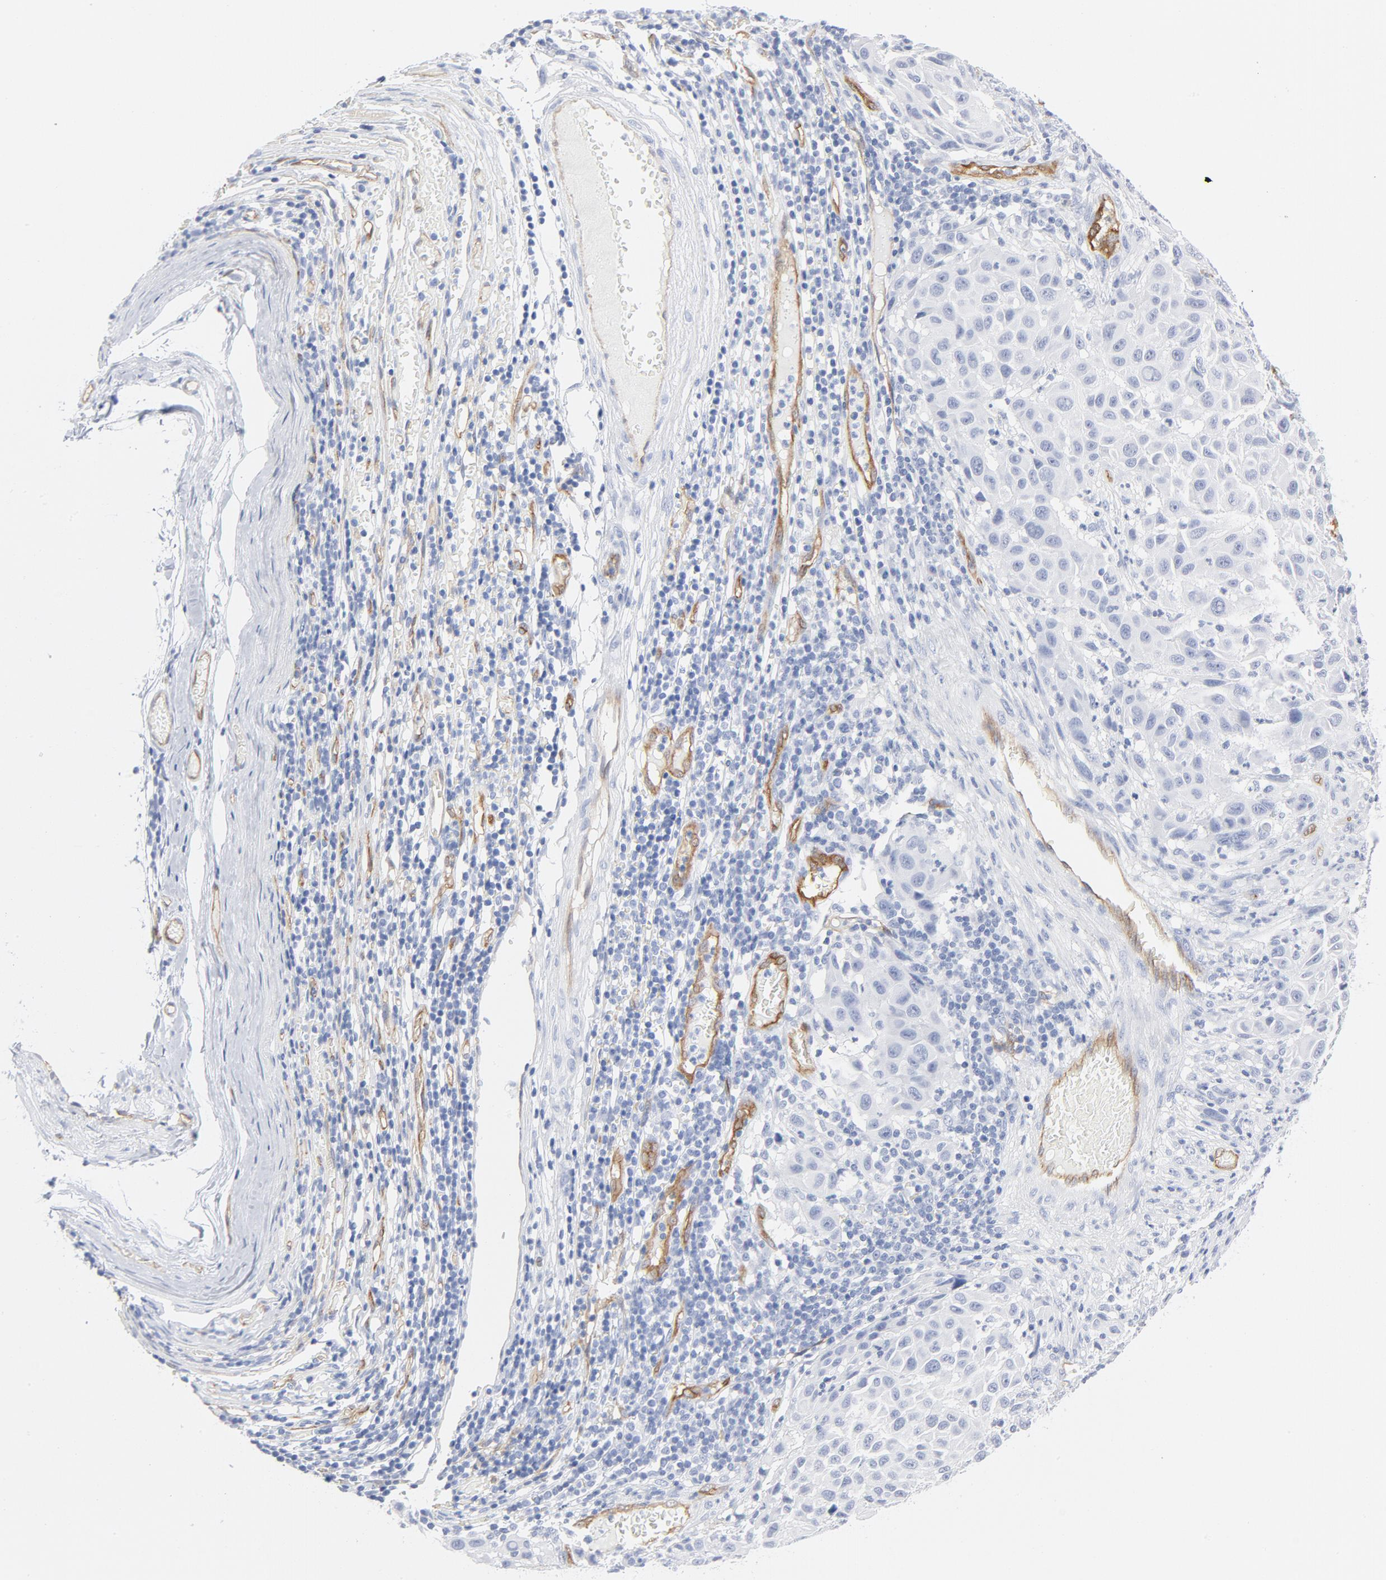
{"staining": {"intensity": "negative", "quantity": "none", "location": "none"}, "tissue": "melanoma", "cell_type": "Tumor cells", "image_type": "cancer", "snomed": [{"axis": "morphology", "description": "Malignant melanoma, Metastatic site"}, {"axis": "topography", "description": "Lymph node"}], "caption": "A photomicrograph of human malignant melanoma (metastatic site) is negative for staining in tumor cells. (DAB IHC visualized using brightfield microscopy, high magnification).", "gene": "SHANK3", "patient": {"sex": "male", "age": 61}}